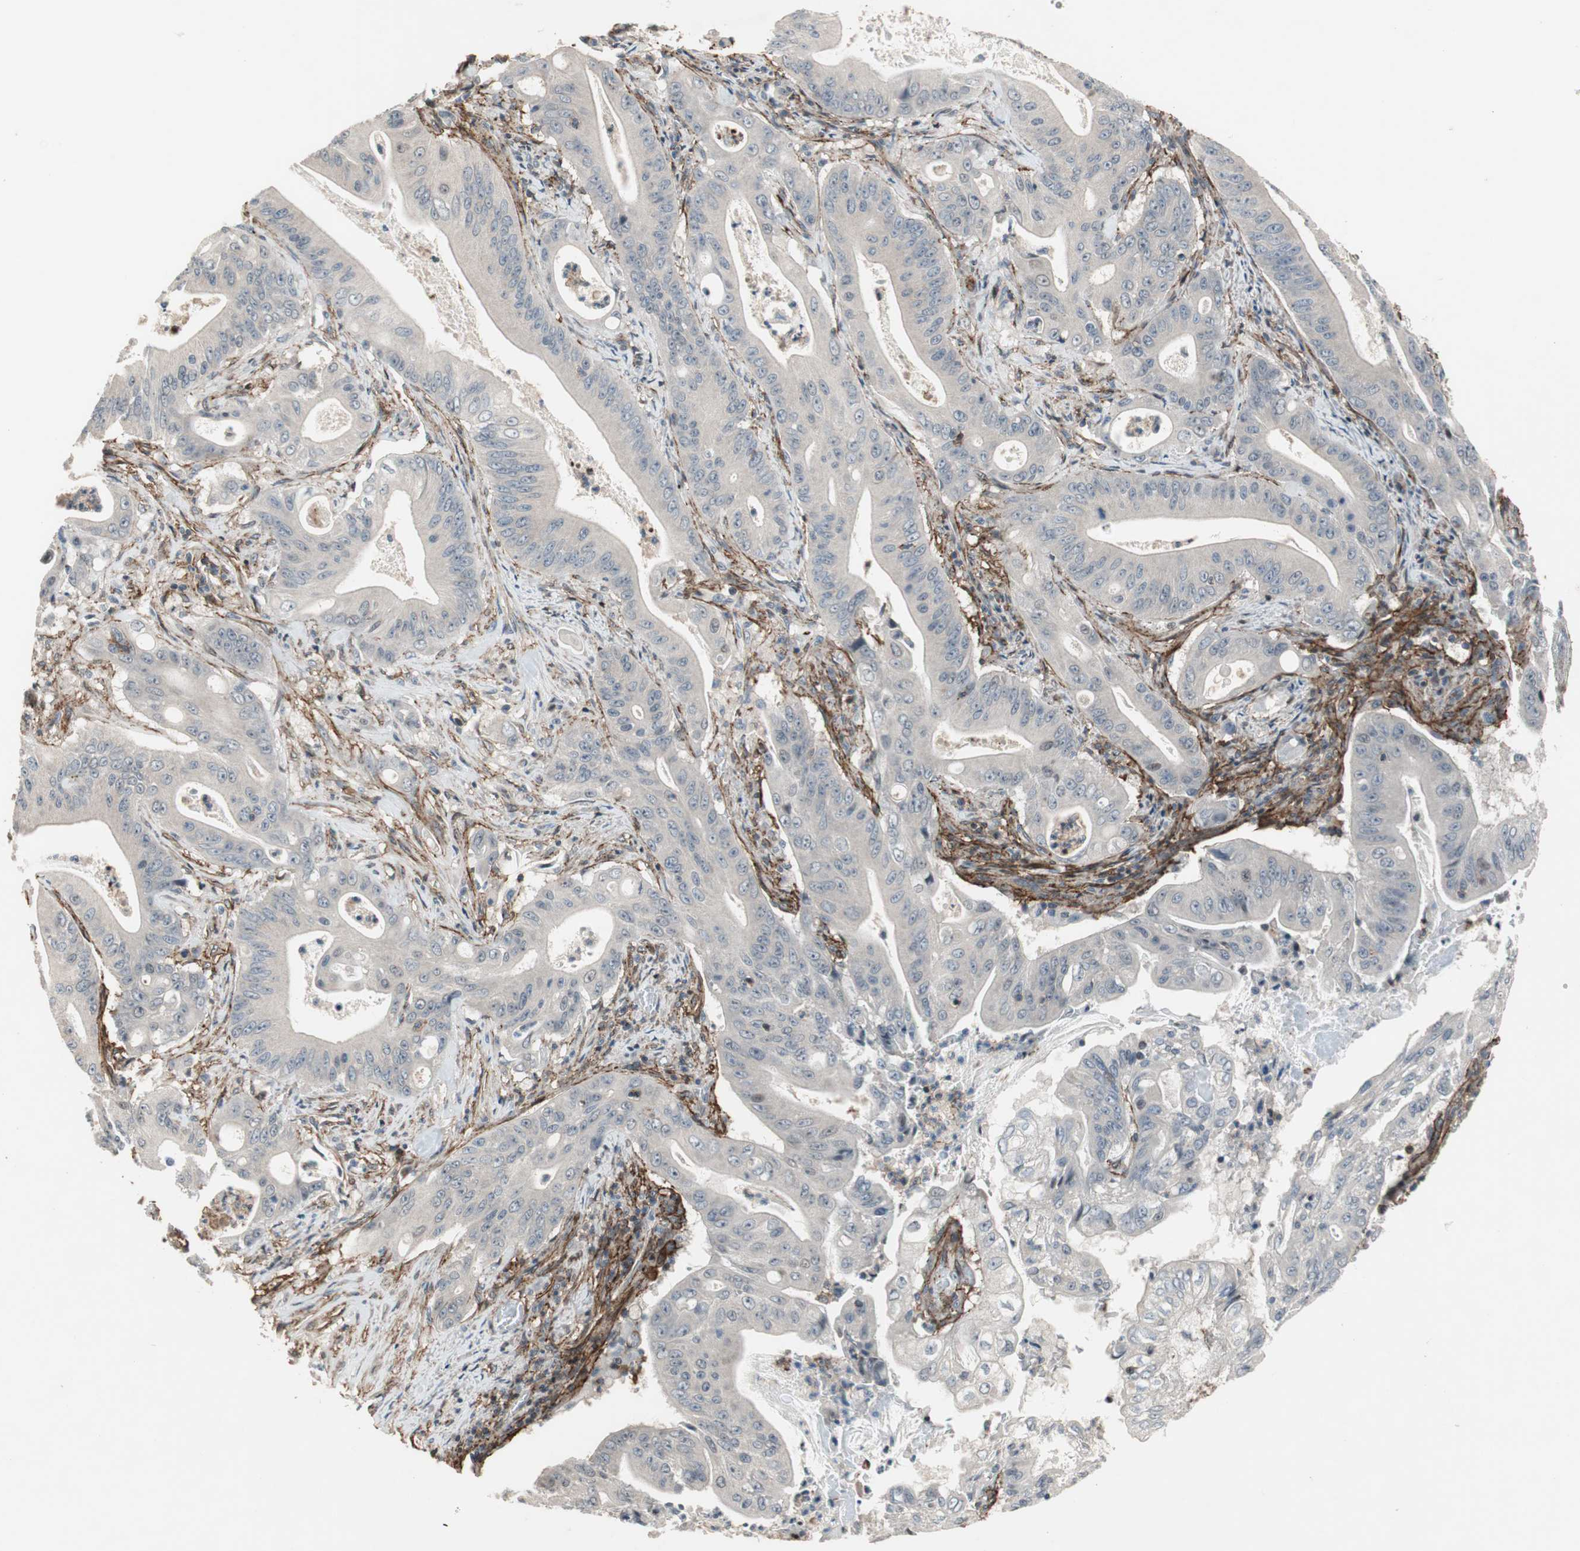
{"staining": {"intensity": "weak", "quantity": "<25%", "location": "cytoplasmic/membranous"}, "tissue": "pancreatic cancer", "cell_type": "Tumor cells", "image_type": "cancer", "snomed": [{"axis": "morphology", "description": "Normal tissue, NOS"}, {"axis": "topography", "description": "Lymph node"}], "caption": "This is an IHC micrograph of pancreatic cancer. There is no staining in tumor cells.", "gene": "GRHL1", "patient": {"sex": "male", "age": 62}}